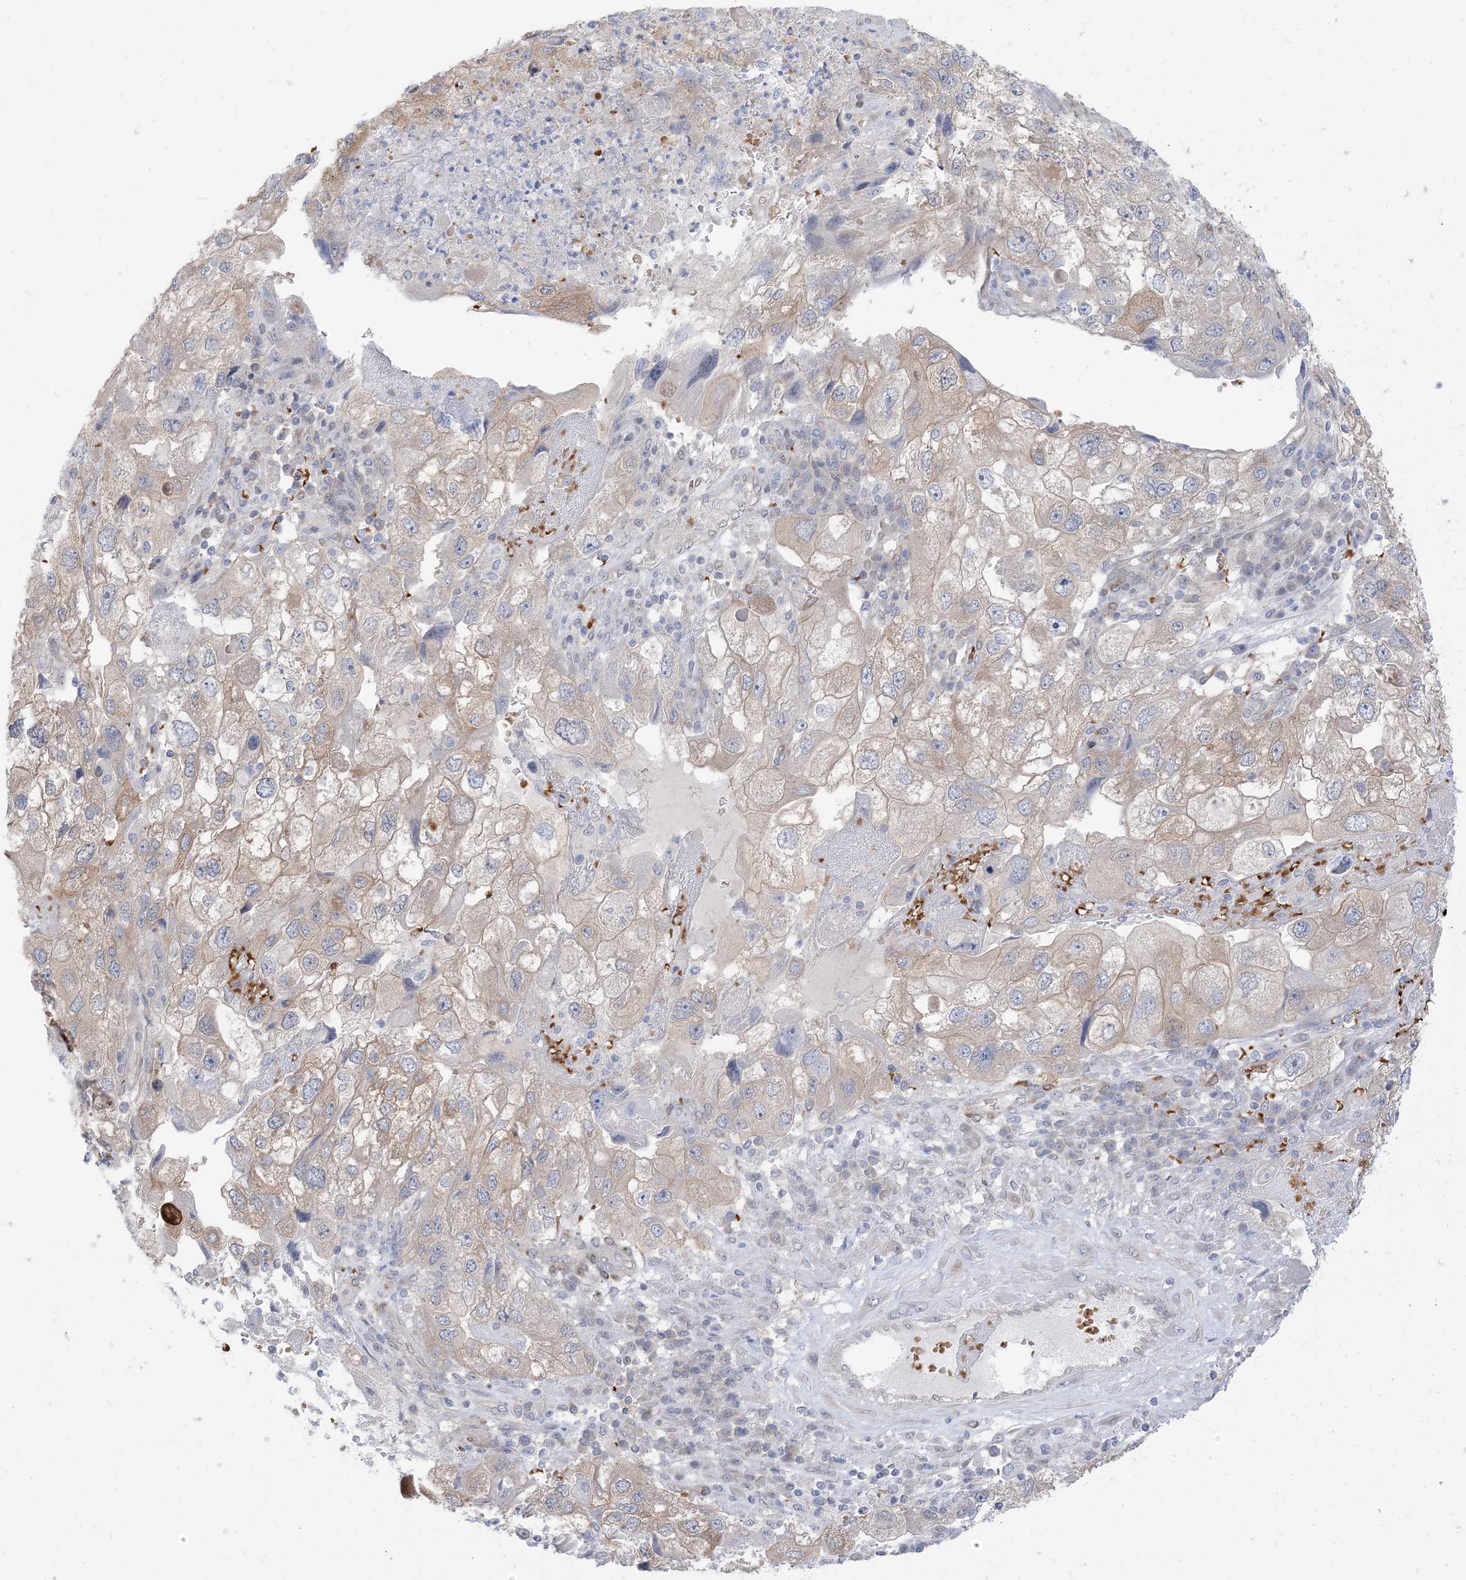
{"staining": {"intensity": "weak", "quantity": "<25%", "location": "cytoplasmic/membranous"}, "tissue": "endometrial cancer", "cell_type": "Tumor cells", "image_type": "cancer", "snomed": [{"axis": "morphology", "description": "Adenocarcinoma, NOS"}, {"axis": "topography", "description": "Endometrium"}], "caption": "Protein analysis of endometrial cancer shows no significant expression in tumor cells.", "gene": "RIN1", "patient": {"sex": "female", "age": 49}}